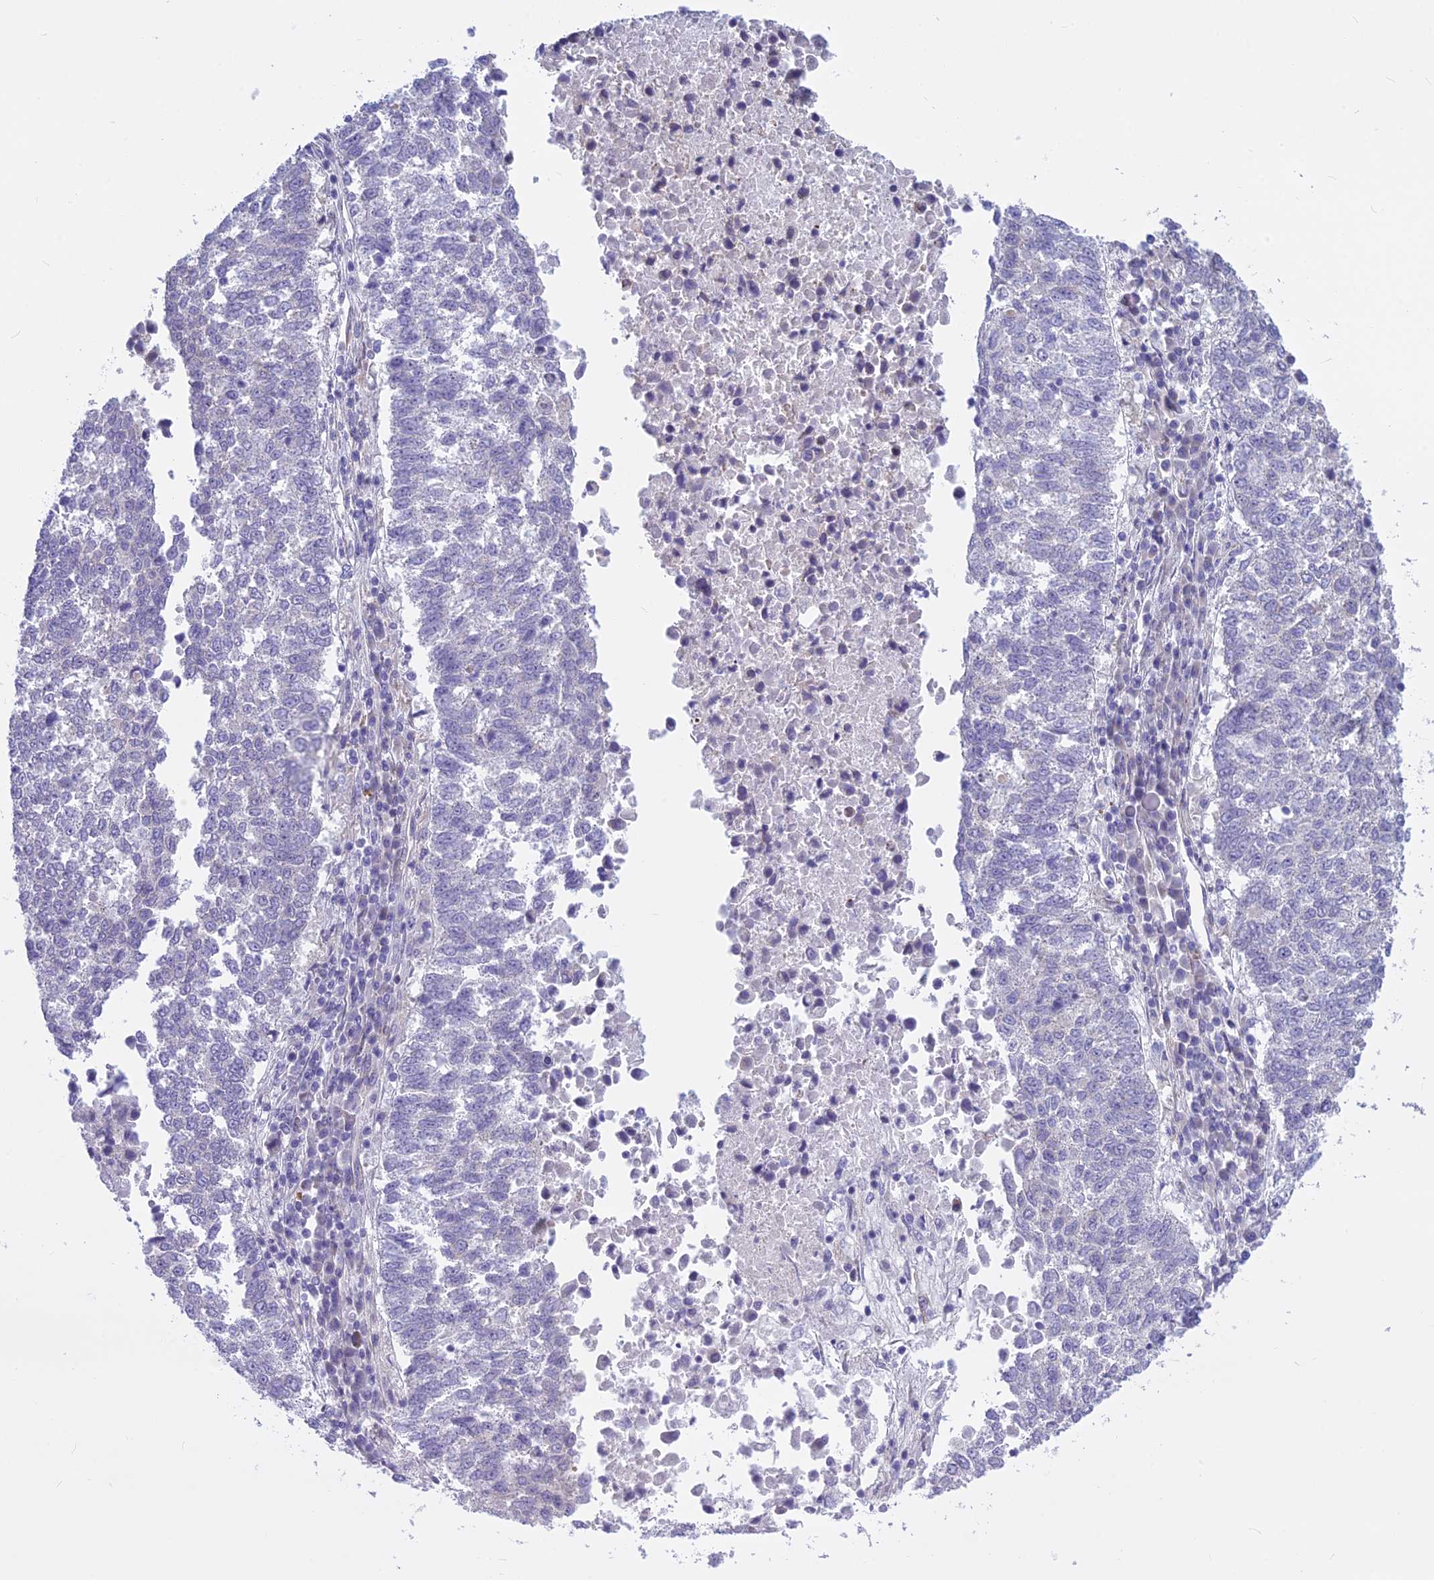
{"staining": {"intensity": "negative", "quantity": "none", "location": "none"}, "tissue": "lung cancer", "cell_type": "Tumor cells", "image_type": "cancer", "snomed": [{"axis": "morphology", "description": "Squamous cell carcinoma, NOS"}, {"axis": "topography", "description": "Lung"}], "caption": "Tumor cells show no significant staining in lung squamous cell carcinoma.", "gene": "PCDHB14", "patient": {"sex": "male", "age": 73}}